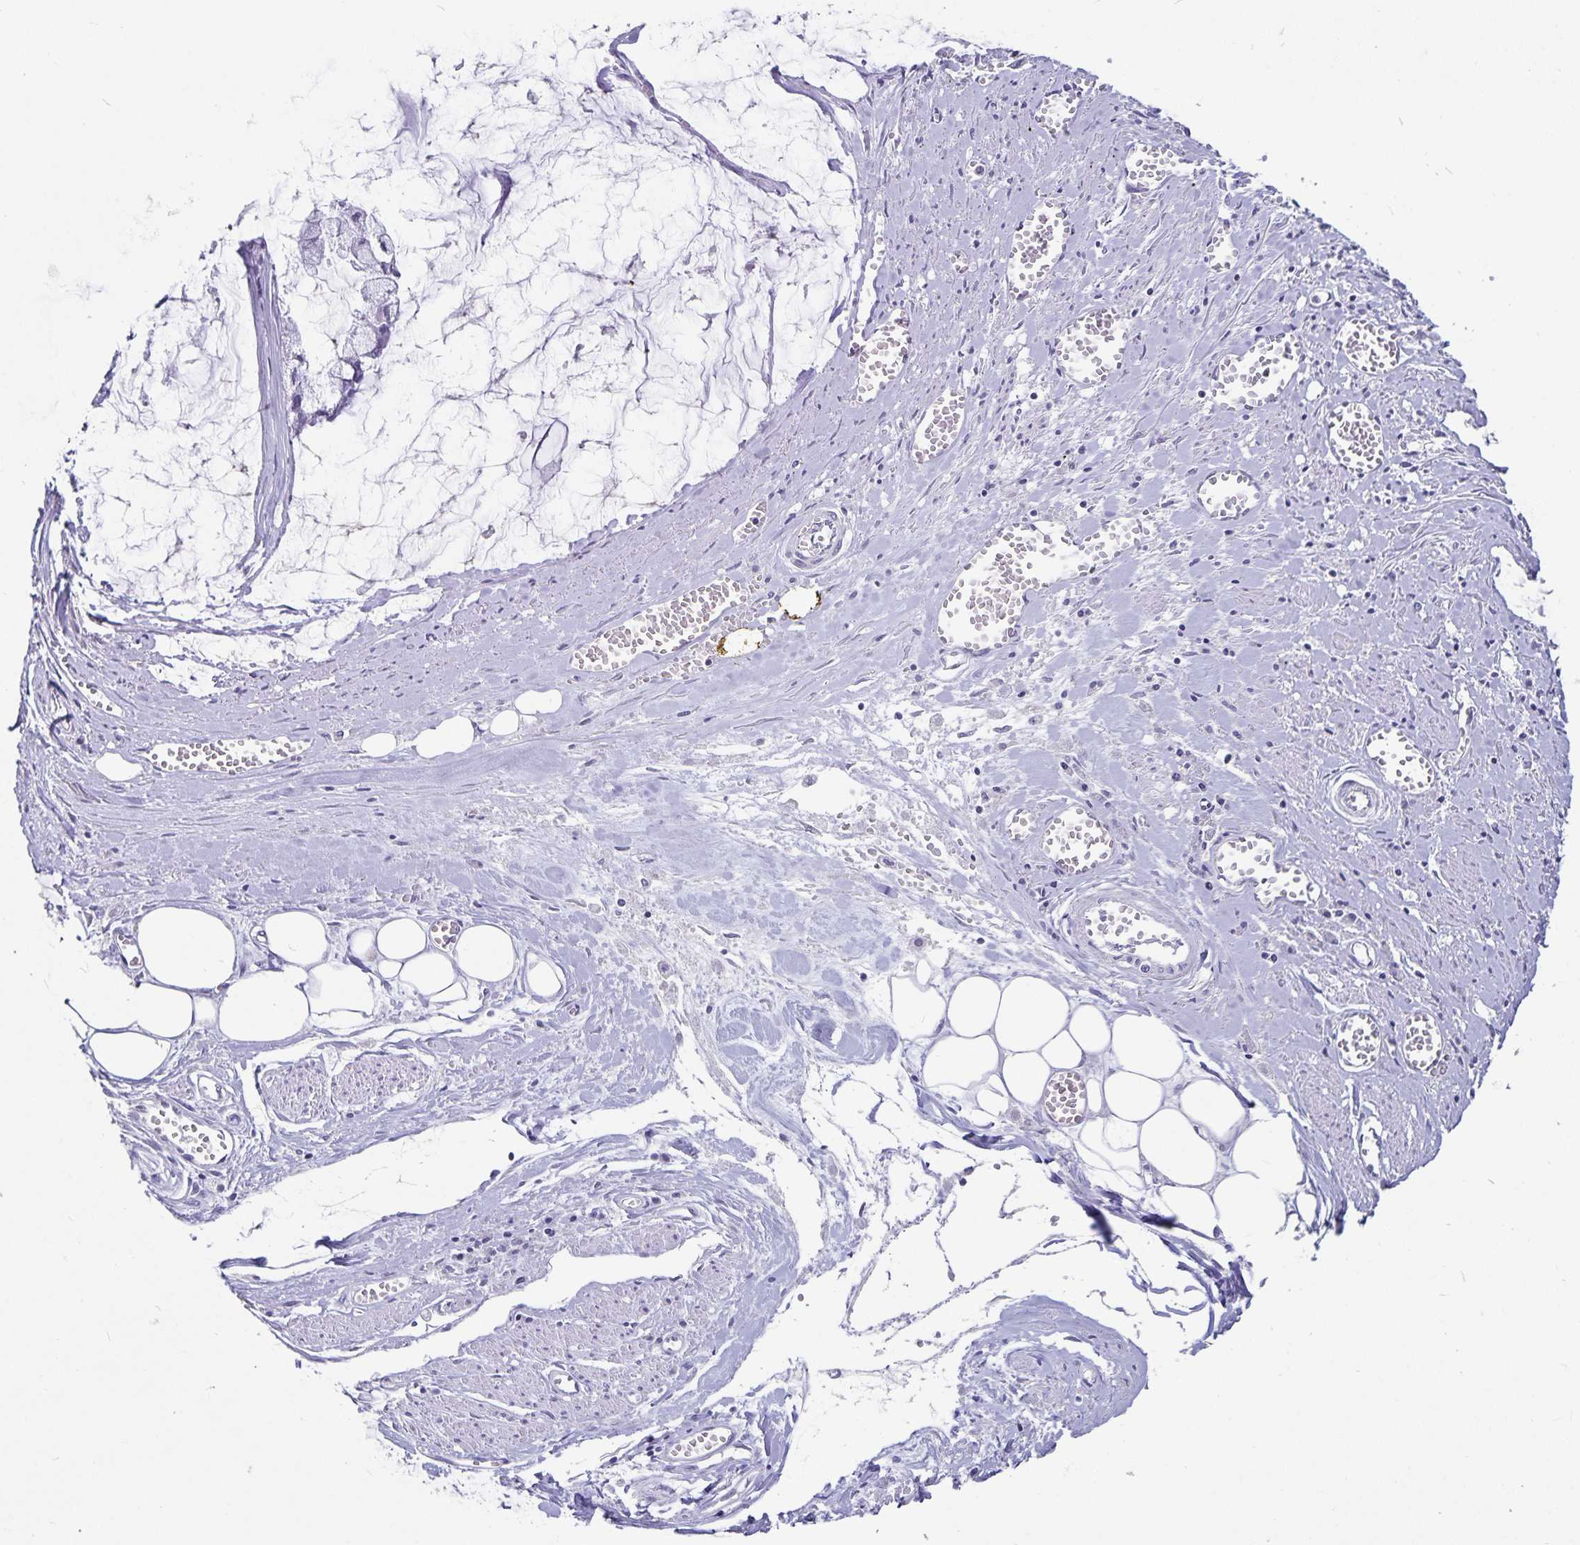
{"staining": {"intensity": "negative", "quantity": "none", "location": "none"}, "tissue": "ovarian cancer", "cell_type": "Tumor cells", "image_type": "cancer", "snomed": [{"axis": "morphology", "description": "Cystadenocarcinoma, mucinous, NOS"}, {"axis": "topography", "description": "Ovary"}], "caption": "This micrograph is of ovarian mucinous cystadenocarcinoma stained with immunohistochemistry to label a protein in brown with the nuclei are counter-stained blue. There is no staining in tumor cells.", "gene": "PBX2", "patient": {"sex": "female", "age": 90}}